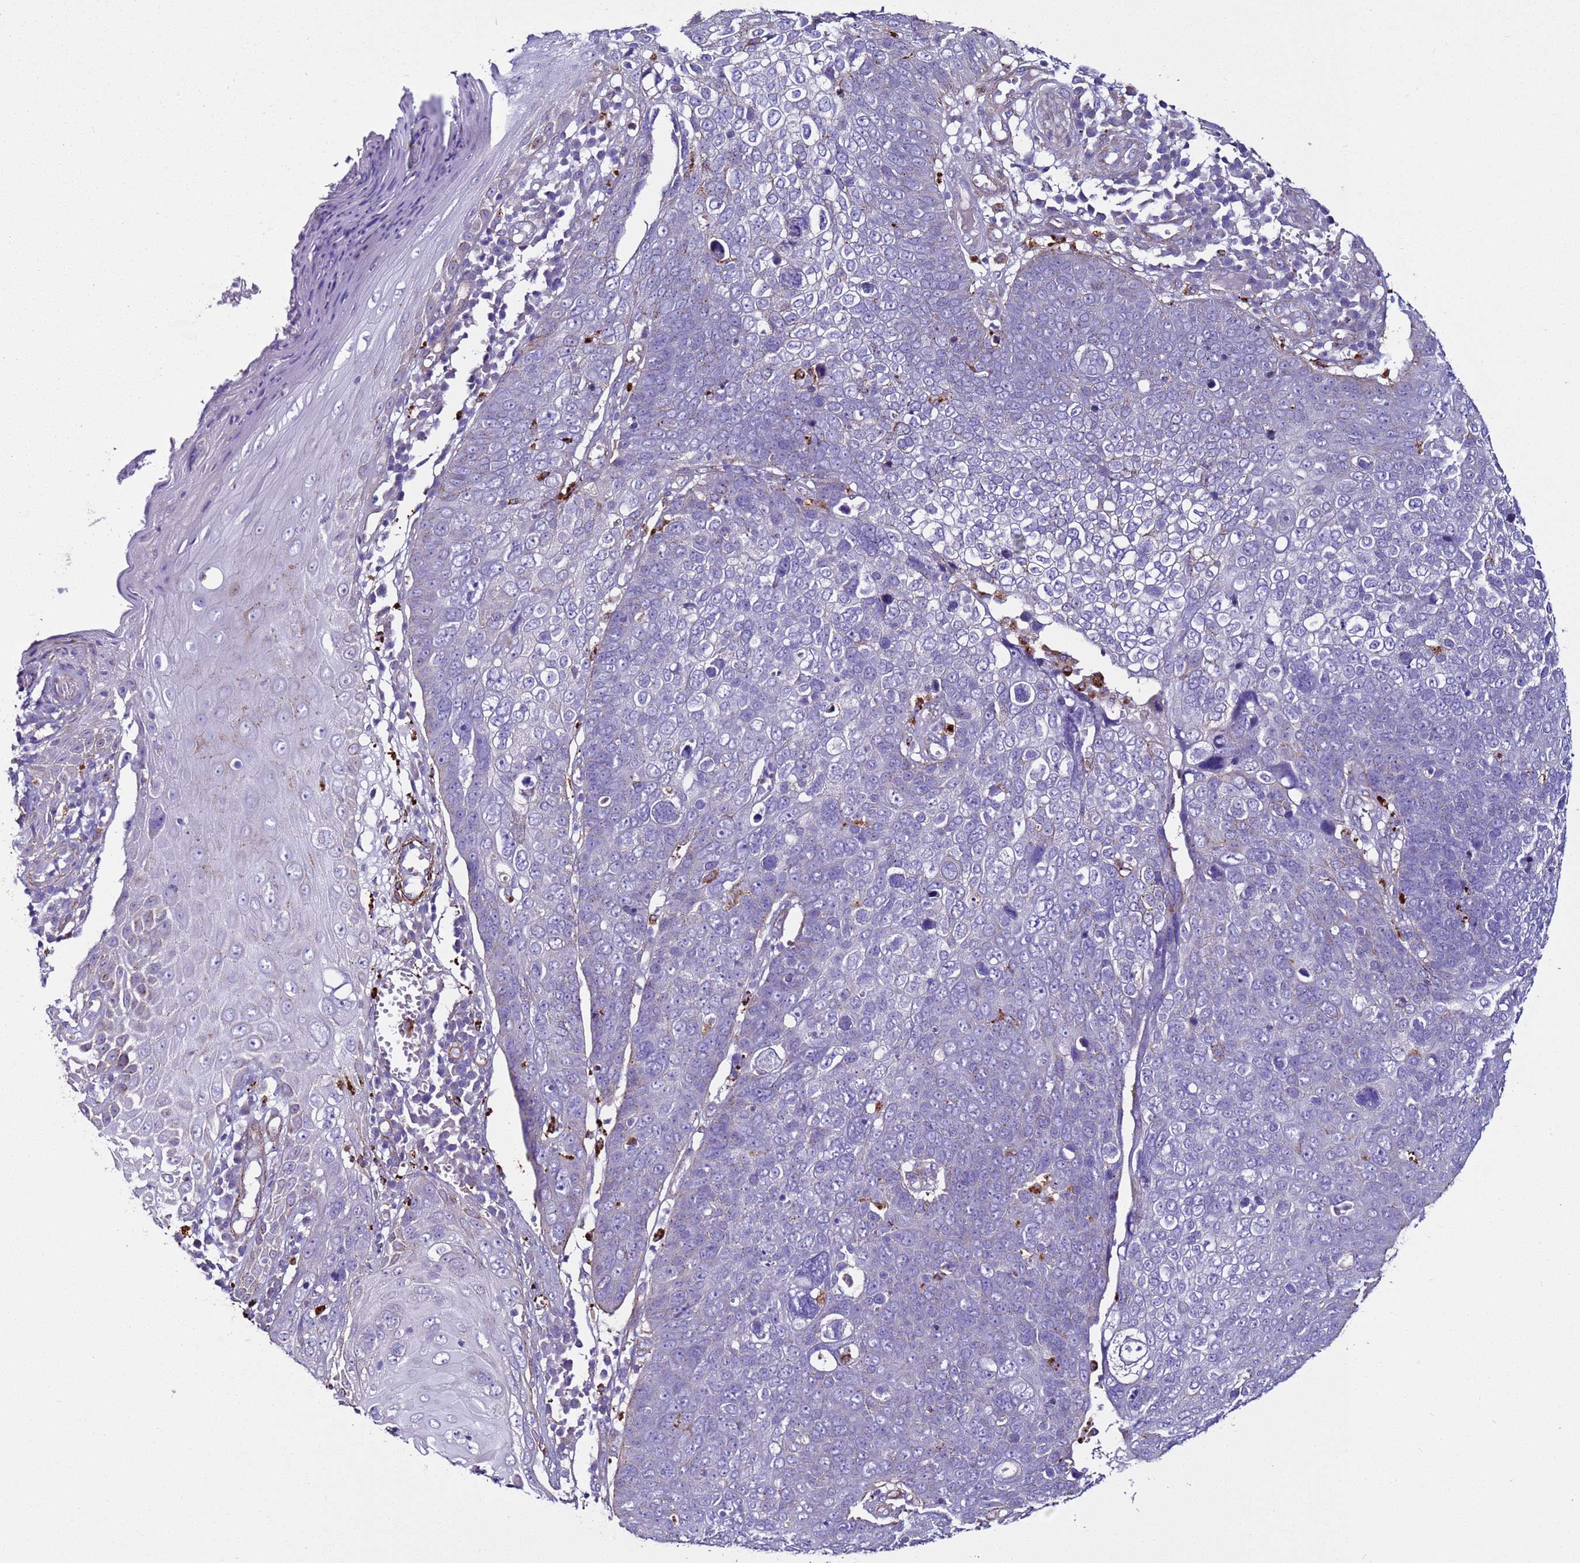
{"staining": {"intensity": "negative", "quantity": "none", "location": "none"}, "tissue": "skin cancer", "cell_type": "Tumor cells", "image_type": "cancer", "snomed": [{"axis": "morphology", "description": "Squamous cell carcinoma, NOS"}, {"axis": "topography", "description": "Skin"}], "caption": "Immunohistochemistry (IHC) of human skin cancer (squamous cell carcinoma) shows no staining in tumor cells. (Brightfield microscopy of DAB immunohistochemistry at high magnification).", "gene": "RABL2B", "patient": {"sex": "male", "age": 71}}